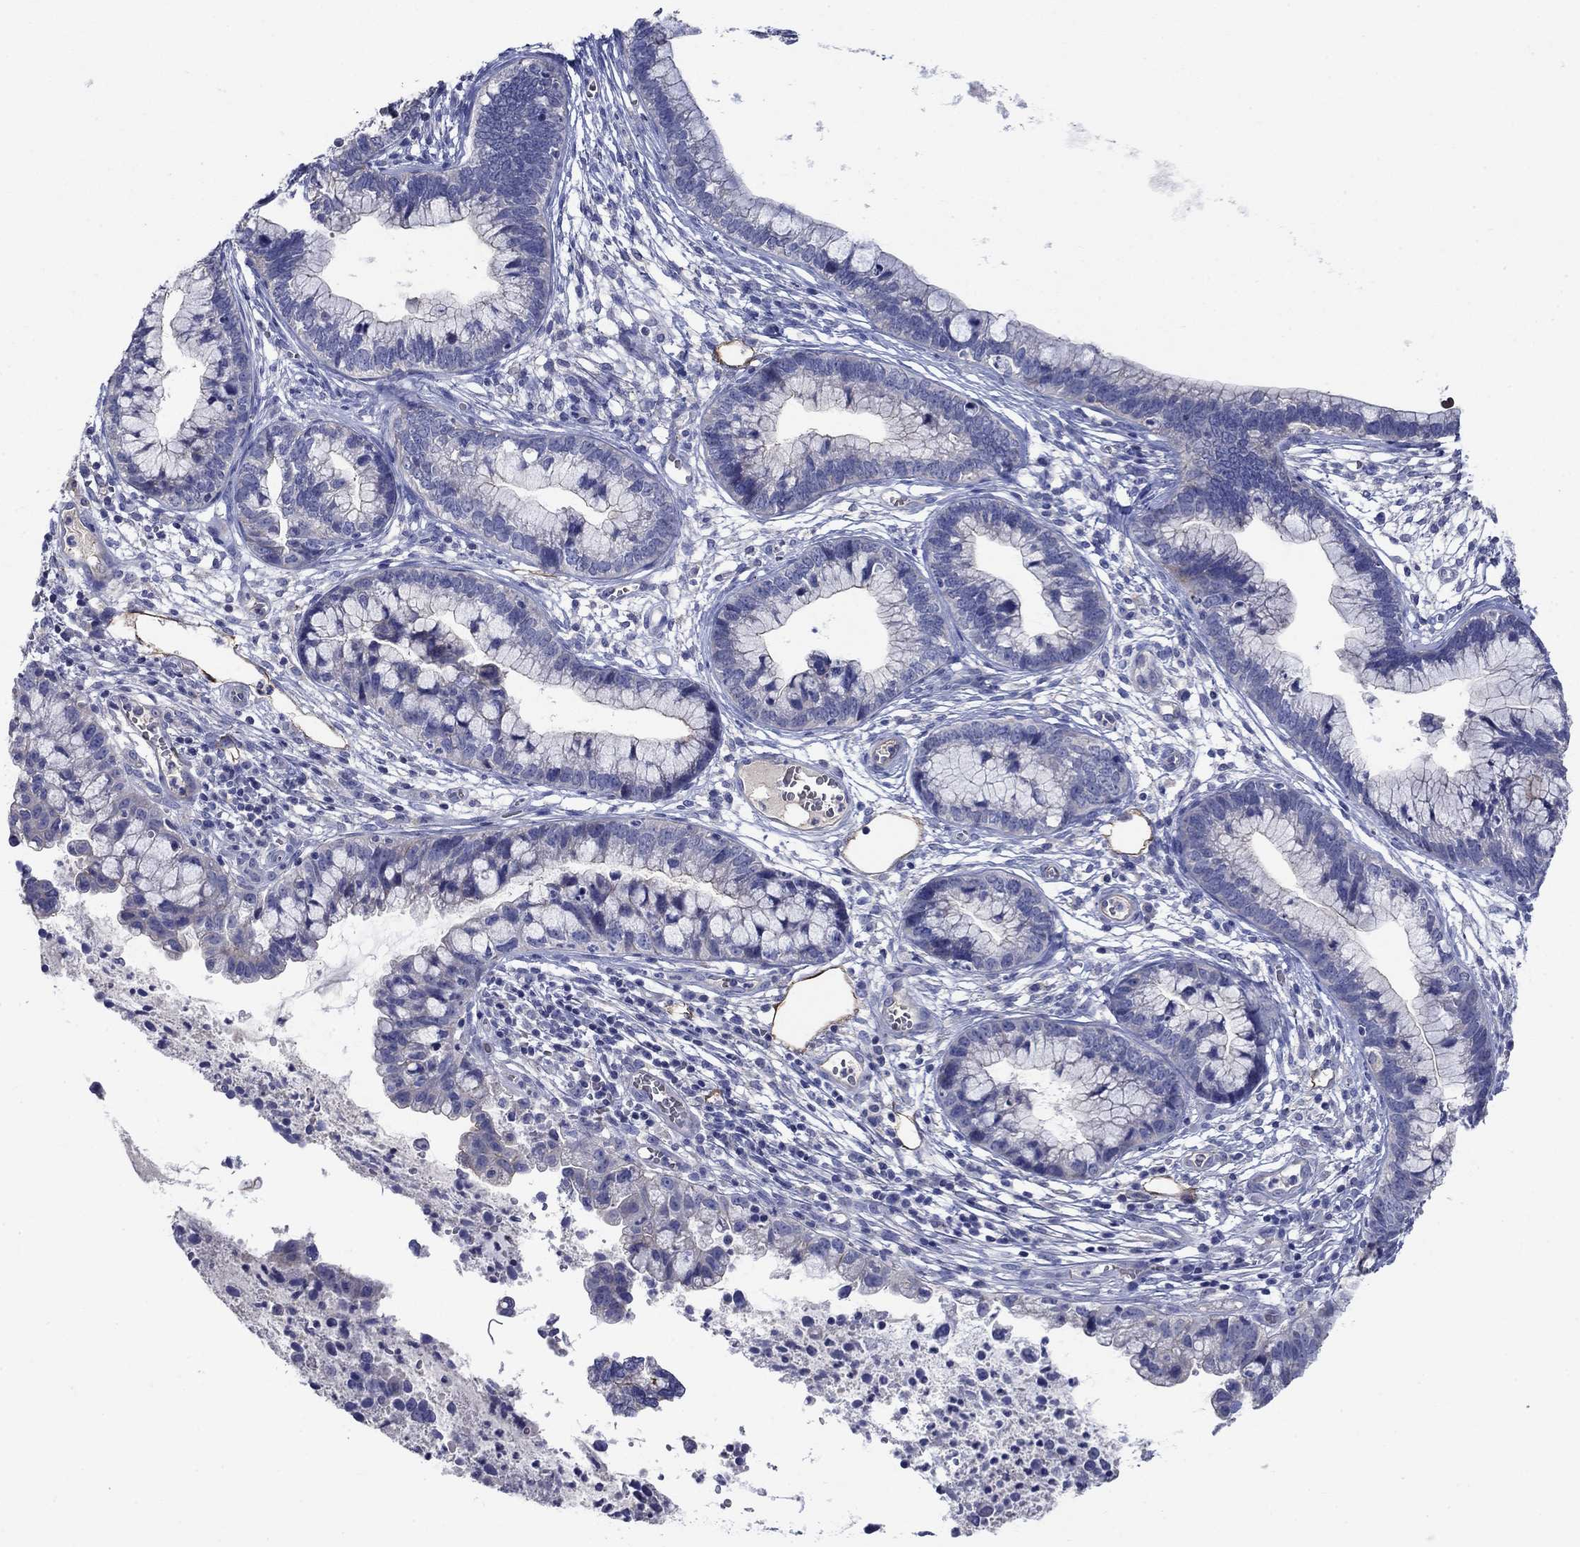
{"staining": {"intensity": "moderate", "quantity": "<25%", "location": "cytoplasmic/membranous"}, "tissue": "cervical cancer", "cell_type": "Tumor cells", "image_type": "cancer", "snomed": [{"axis": "morphology", "description": "Adenocarcinoma, NOS"}, {"axis": "topography", "description": "Cervix"}], "caption": "Immunohistochemistry (IHC) micrograph of cervical cancer (adenocarcinoma) stained for a protein (brown), which shows low levels of moderate cytoplasmic/membranous positivity in approximately <25% of tumor cells.", "gene": "FLNC", "patient": {"sex": "female", "age": 44}}